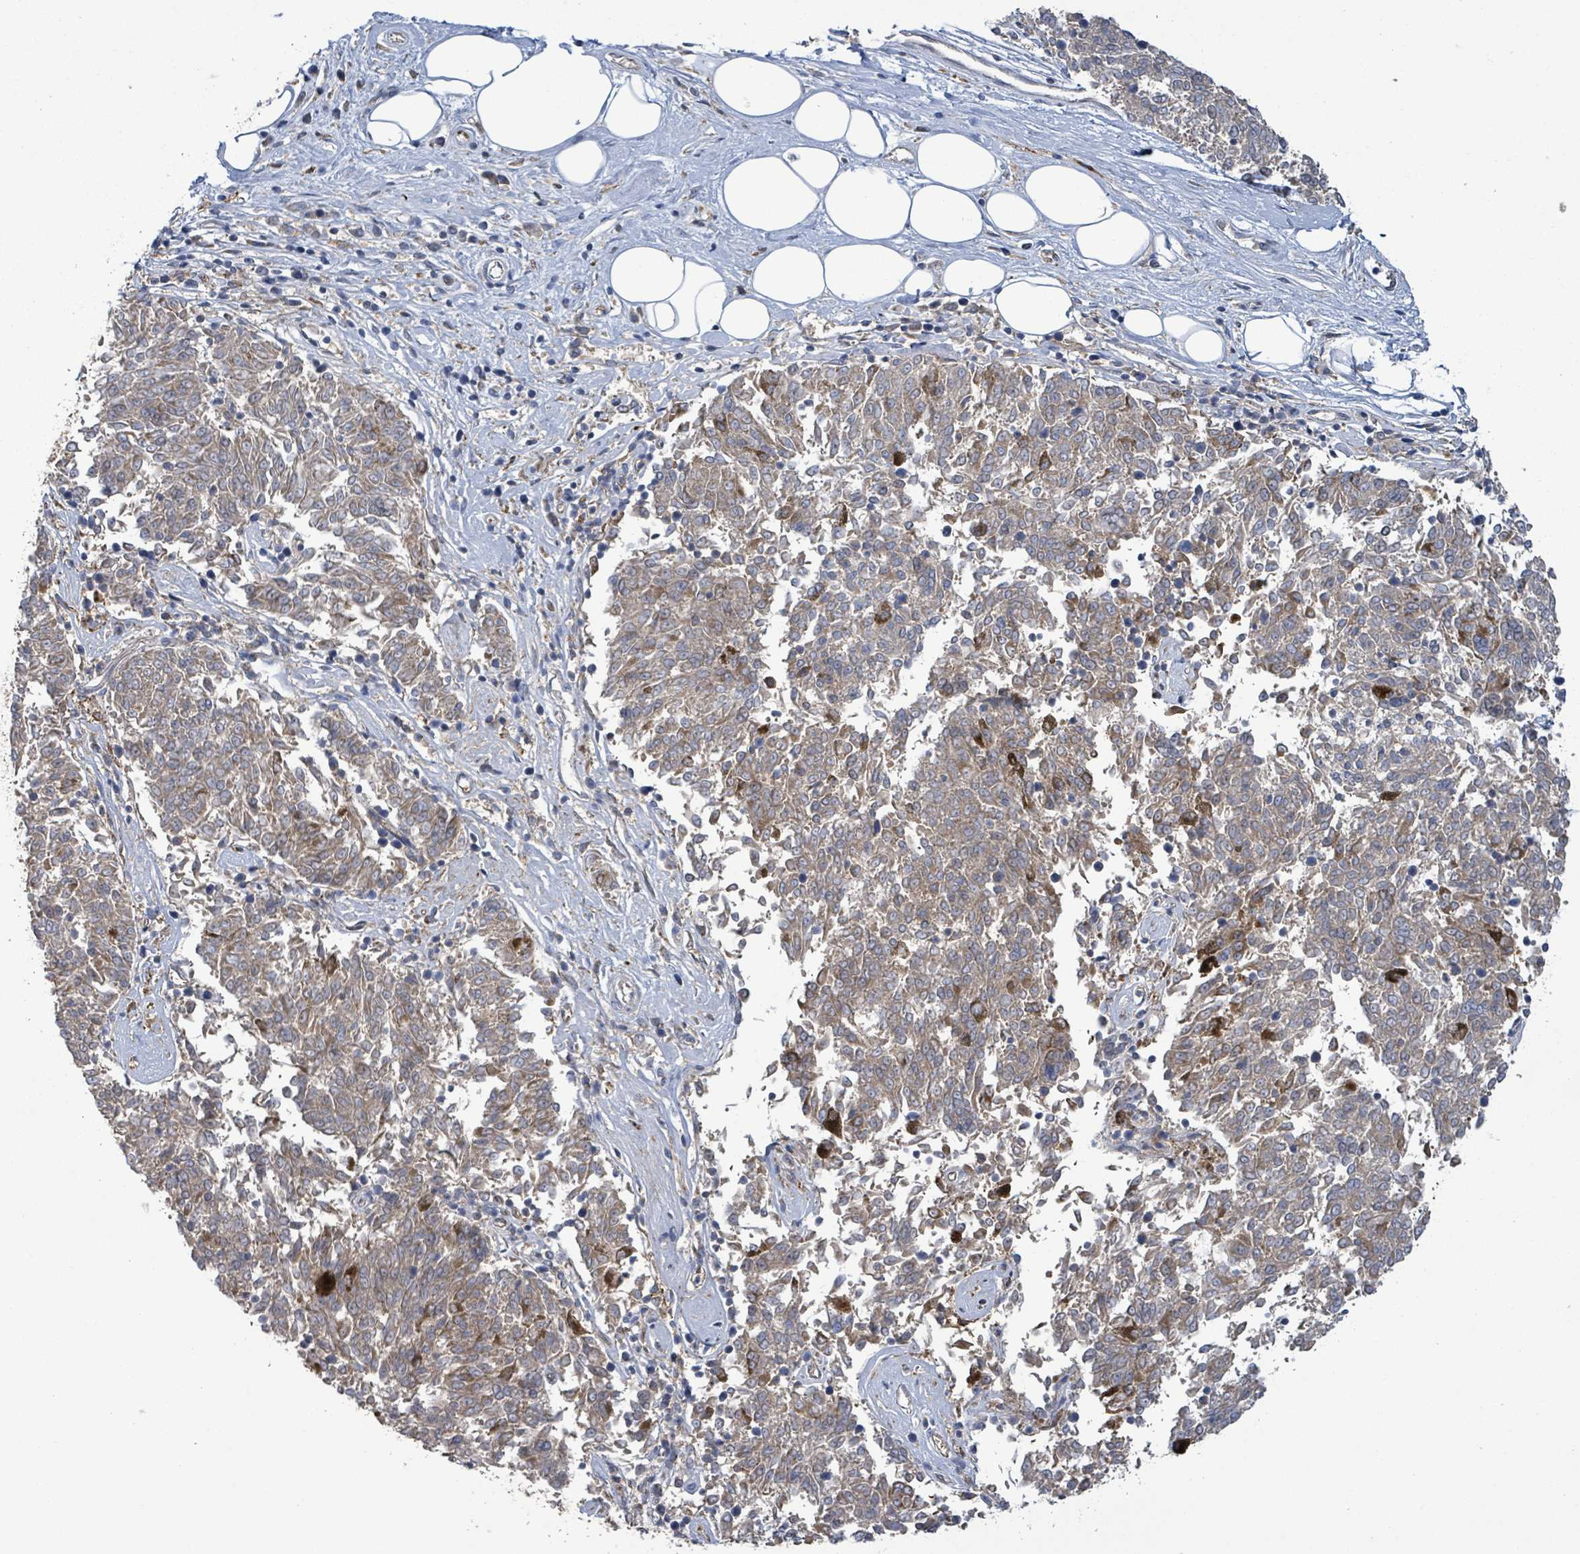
{"staining": {"intensity": "weak", "quantity": "25%-75%", "location": "cytoplasmic/membranous"}, "tissue": "melanoma", "cell_type": "Tumor cells", "image_type": "cancer", "snomed": [{"axis": "morphology", "description": "Malignant melanoma, NOS"}, {"axis": "topography", "description": "Skin"}], "caption": "Immunohistochemistry (IHC) micrograph of neoplastic tissue: melanoma stained using immunohistochemistry (IHC) shows low levels of weak protein expression localized specifically in the cytoplasmic/membranous of tumor cells, appearing as a cytoplasmic/membranous brown color.", "gene": "PLAAT1", "patient": {"sex": "female", "age": 72}}